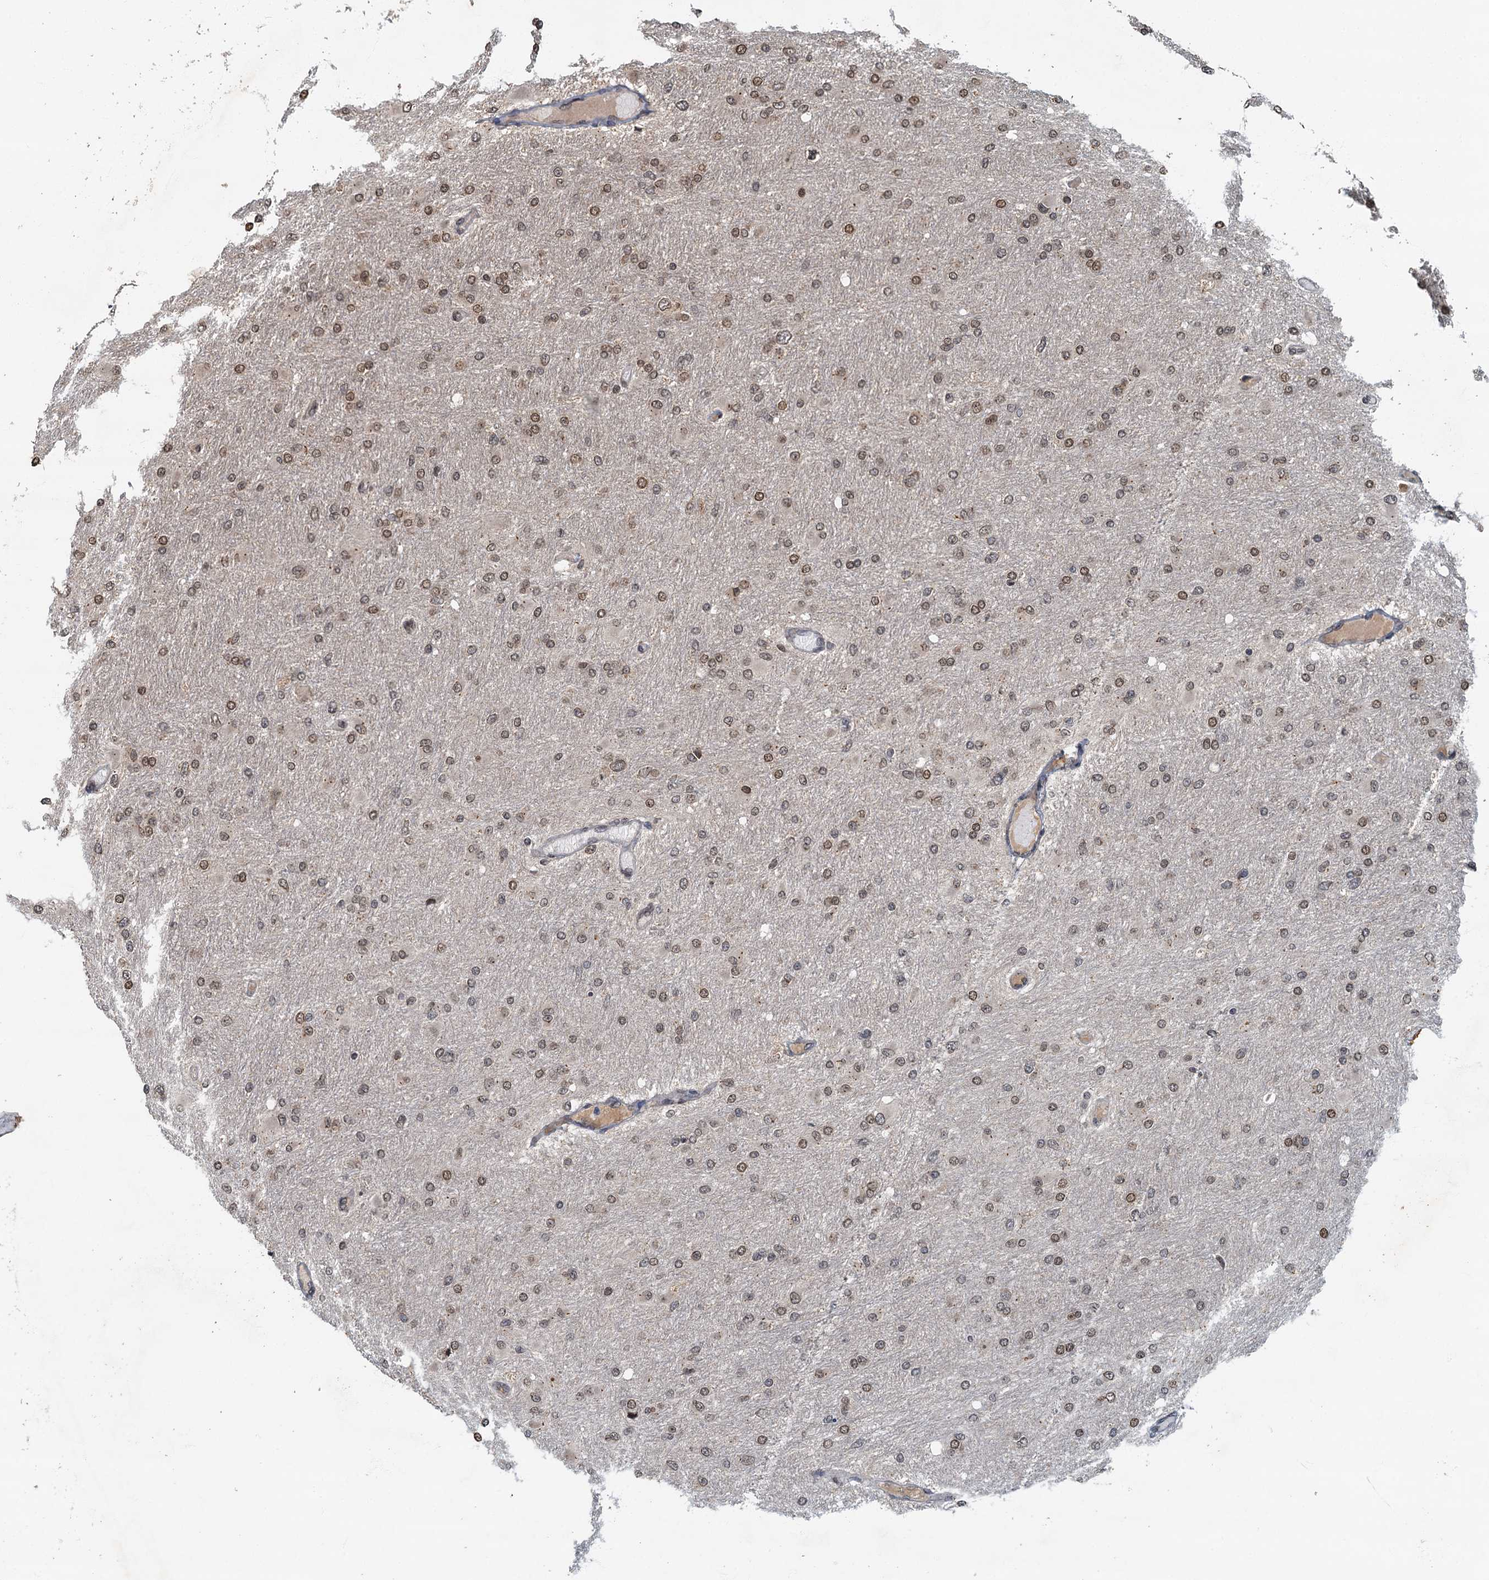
{"staining": {"intensity": "moderate", "quantity": ">75%", "location": "nuclear"}, "tissue": "glioma", "cell_type": "Tumor cells", "image_type": "cancer", "snomed": [{"axis": "morphology", "description": "Glioma, malignant, High grade"}, {"axis": "topography", "description": "Cerebral cortex"}], "caption": "A histopathology image of glioma stained for a protein reveals moderate nuclear brown staining in tumor cells. The staining was performed using DAB, with brown indicating positive protein expression. Nuclei are stained blue with hematoxylin.", "gene": "CKAP2L", "patient": {"sex": "female", "age": 36}}